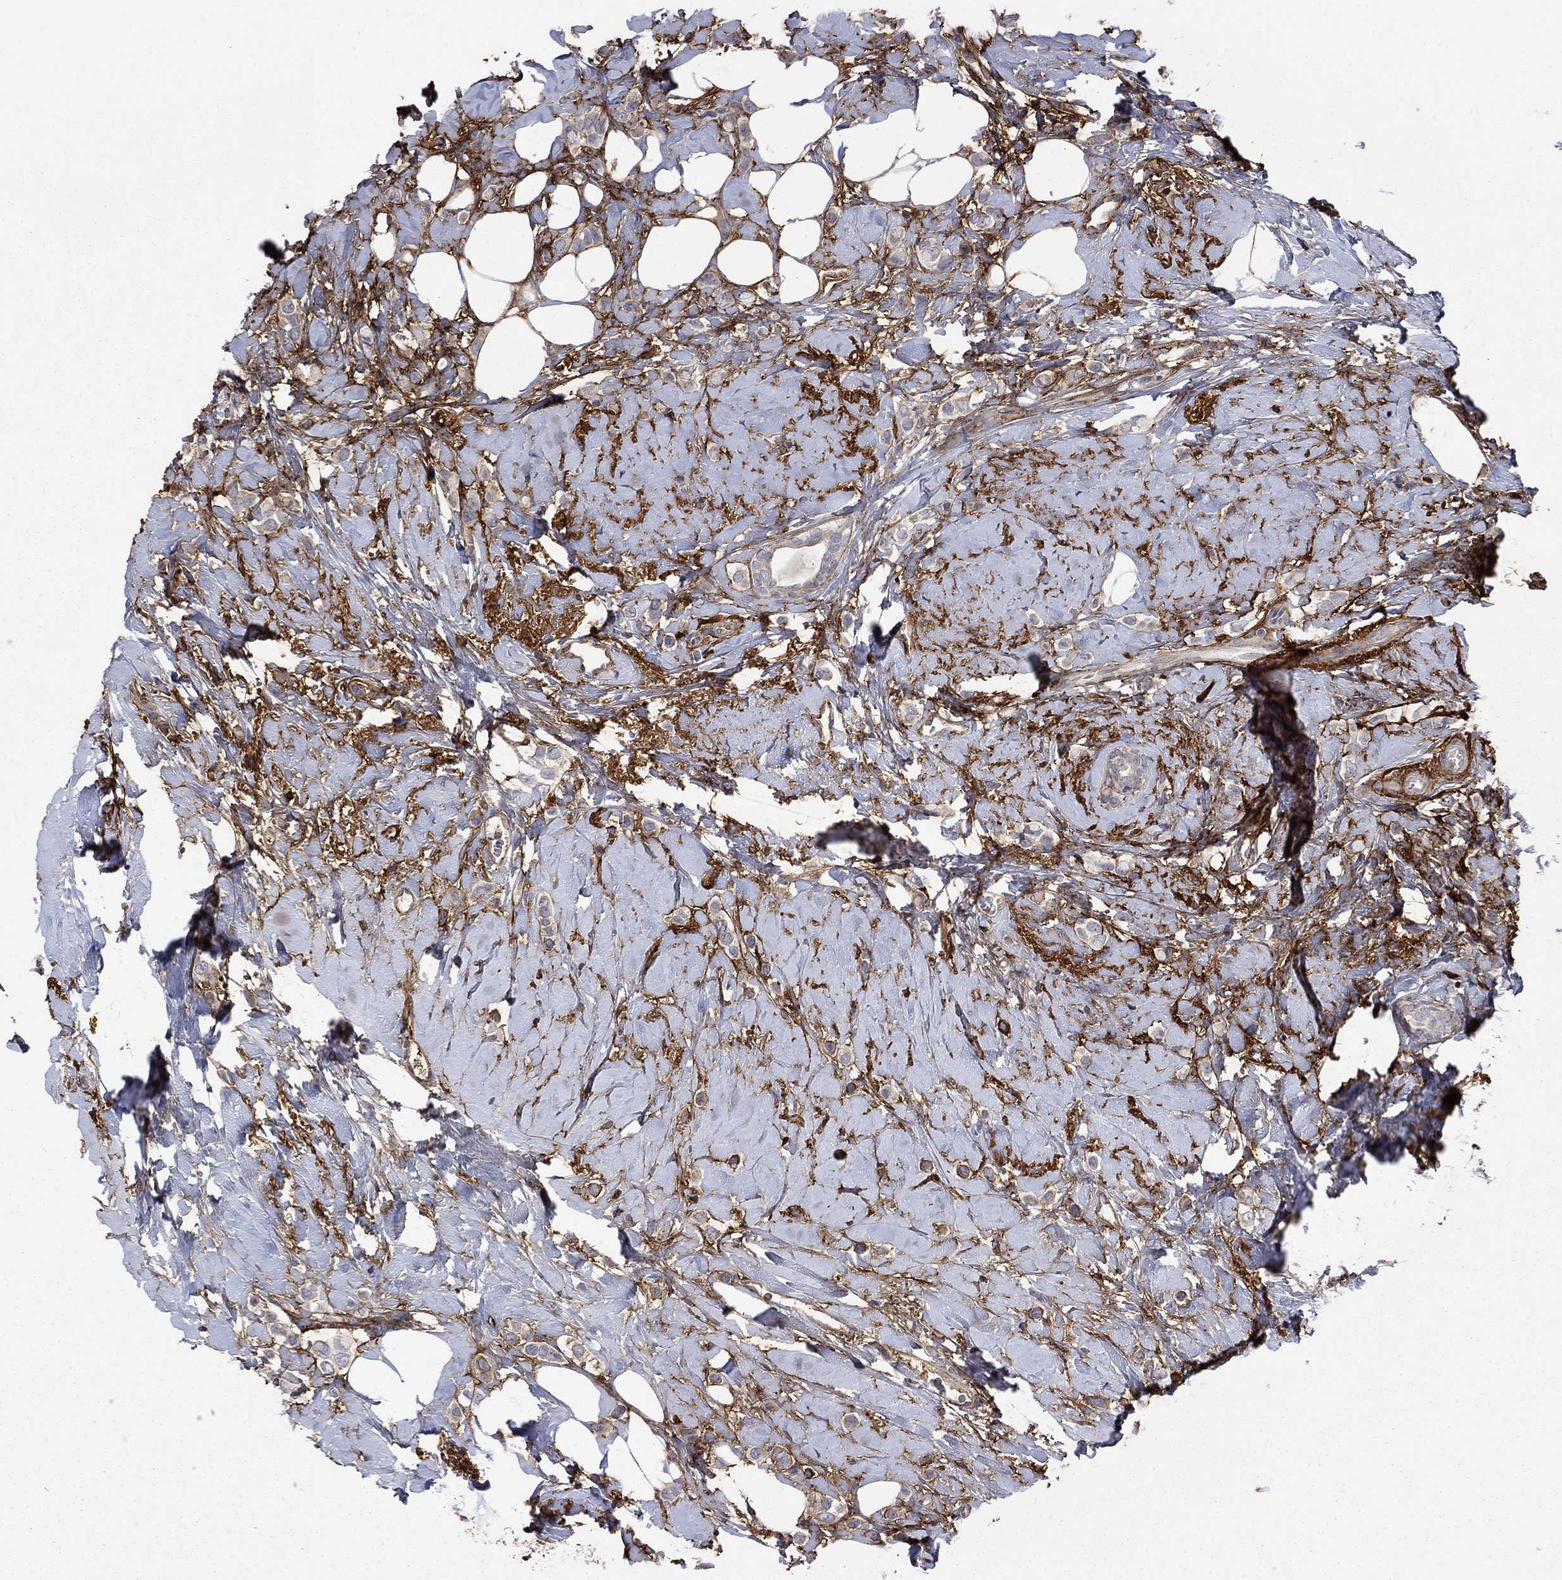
{"staining": {"intensity": "negative", "quantity": "none", "location": "none"}, "tissue": "breast cancer", "cell_type": "Tumor cells", "image_type": "cancer", "snomed": [{"axis": "morphology", "description": "Lobular carcinoma"}, {"axis": "topography", "description": "Breast"}], "caption": "Immunohistochemistry photomicrograph of neoplastic tissue: human breast cancer stained with DAB (3,3'-diaminobenzidine) exhibits no significant protein expression in tumor cells.", "gene": "VCAN", "patient": {"sex": "female", "age": 66}}